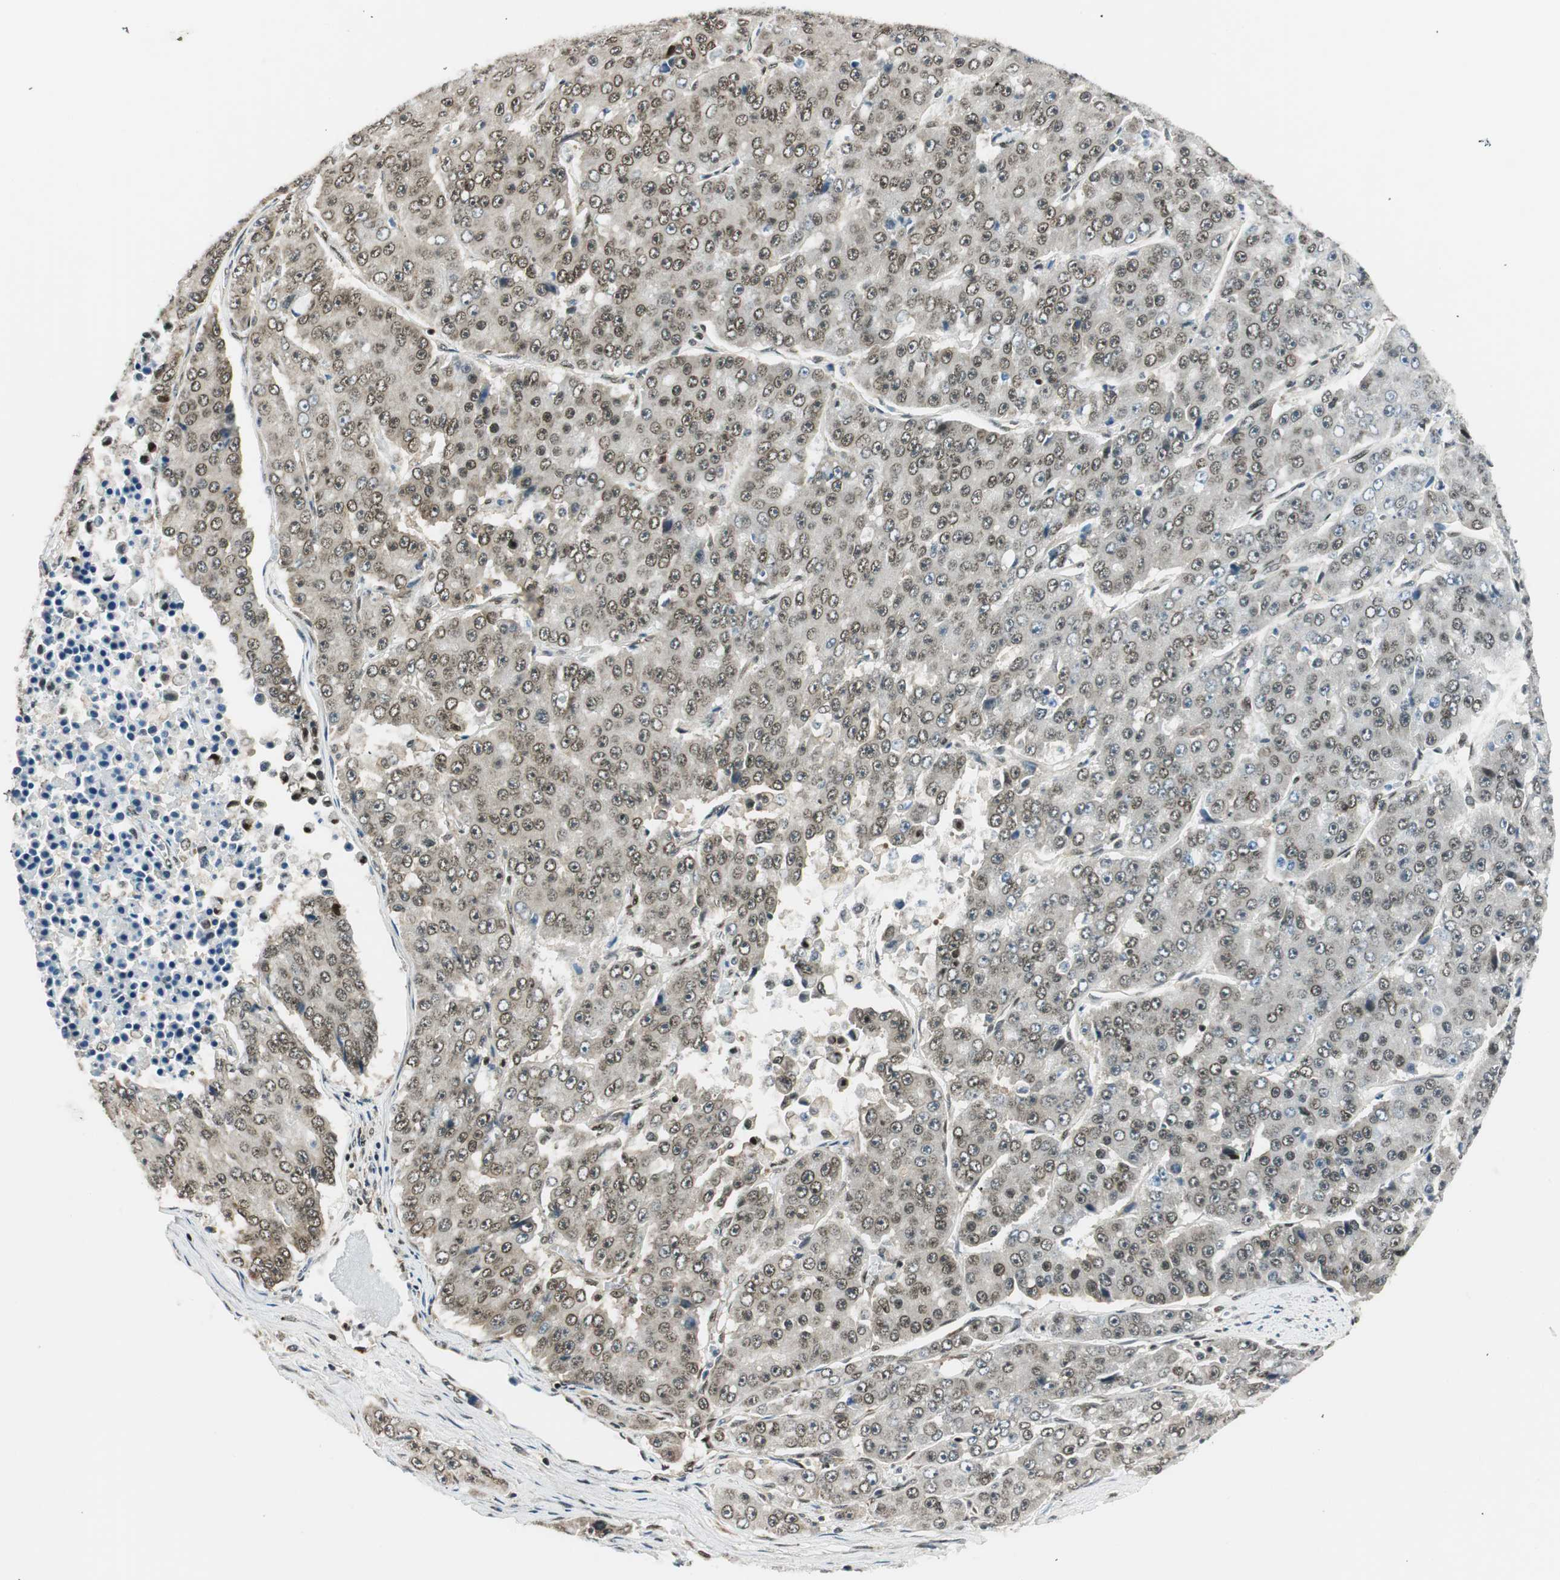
{"staining": {"intensity": "weak", "quantity": ">75%", "location": "nuclear"}, "tissue": "pancreatic cancer", "cell_type": "Tumor cells", "image_type": "cancer", "snomed": [{"axis": "morphology", "description": "Adenocarcinoma, NOS"}, {"axis": "topography", "description": "Pancreas"}], "caption": "This histopathology image shows pancreatic adenocarcinoma stained with immunohistochemistry (IHC) to label a protein in brown. The nuclear of tumor cells show weak positivity for the protein. Nuclei are counter-stained blue.", "gene": "RING1", "patient": {"sex": "male", "age": 50}}